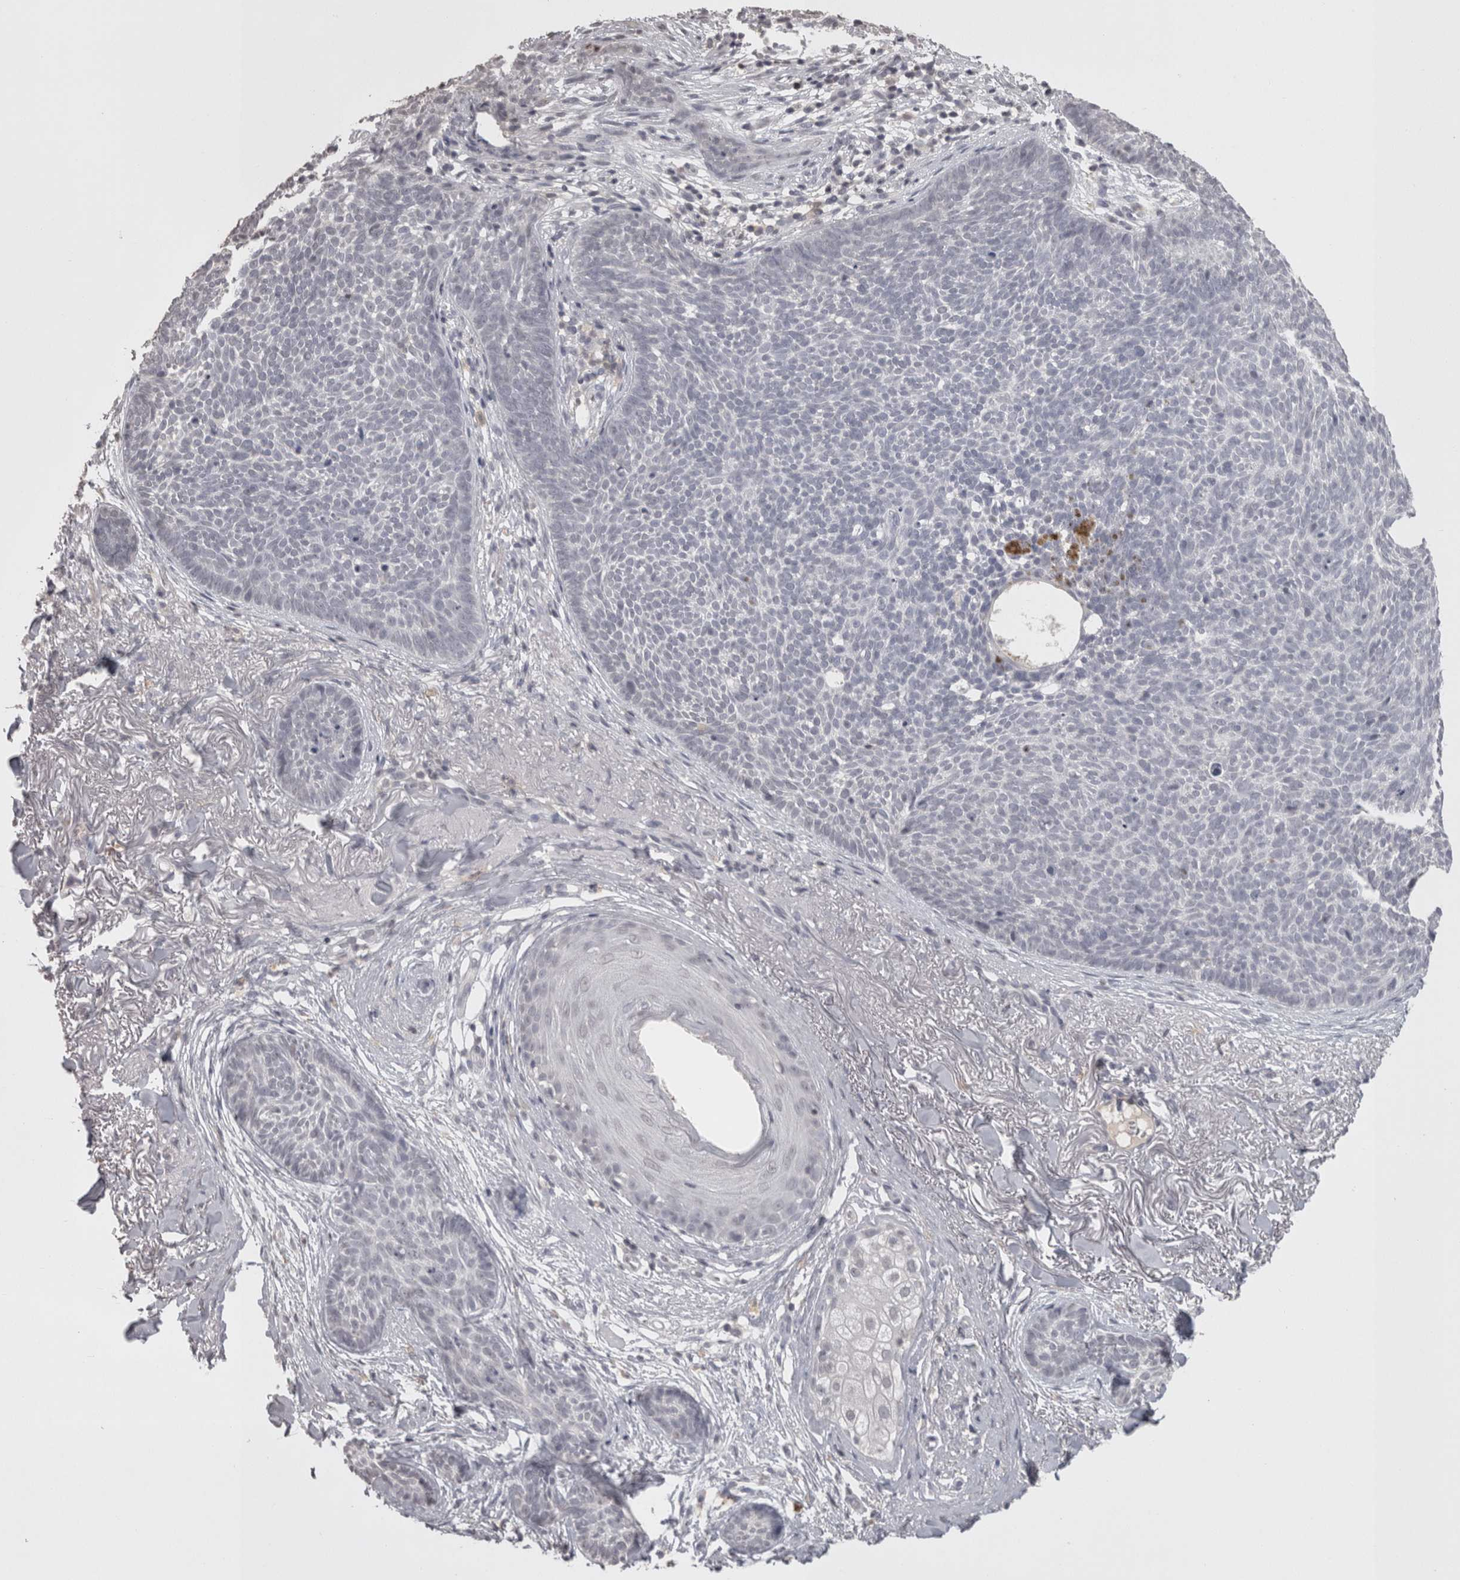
{"staining": {"intensity": "negative", "quantity": "none", "location": "none"}, "tissue": "skin cancer", "cell_type": "Tumor cells", "image_type": "cancer", "snomed": [{"axis": "morphology", "description": "Basal cell carcinoma"}, {"axis": "topography", "description": "Skin"}], "caption": "Tumor cells show no significant protein expression in skin basal cell carcinoma.", "gene": "LAX1", "patient": {"sex": "female", "age": 70}}